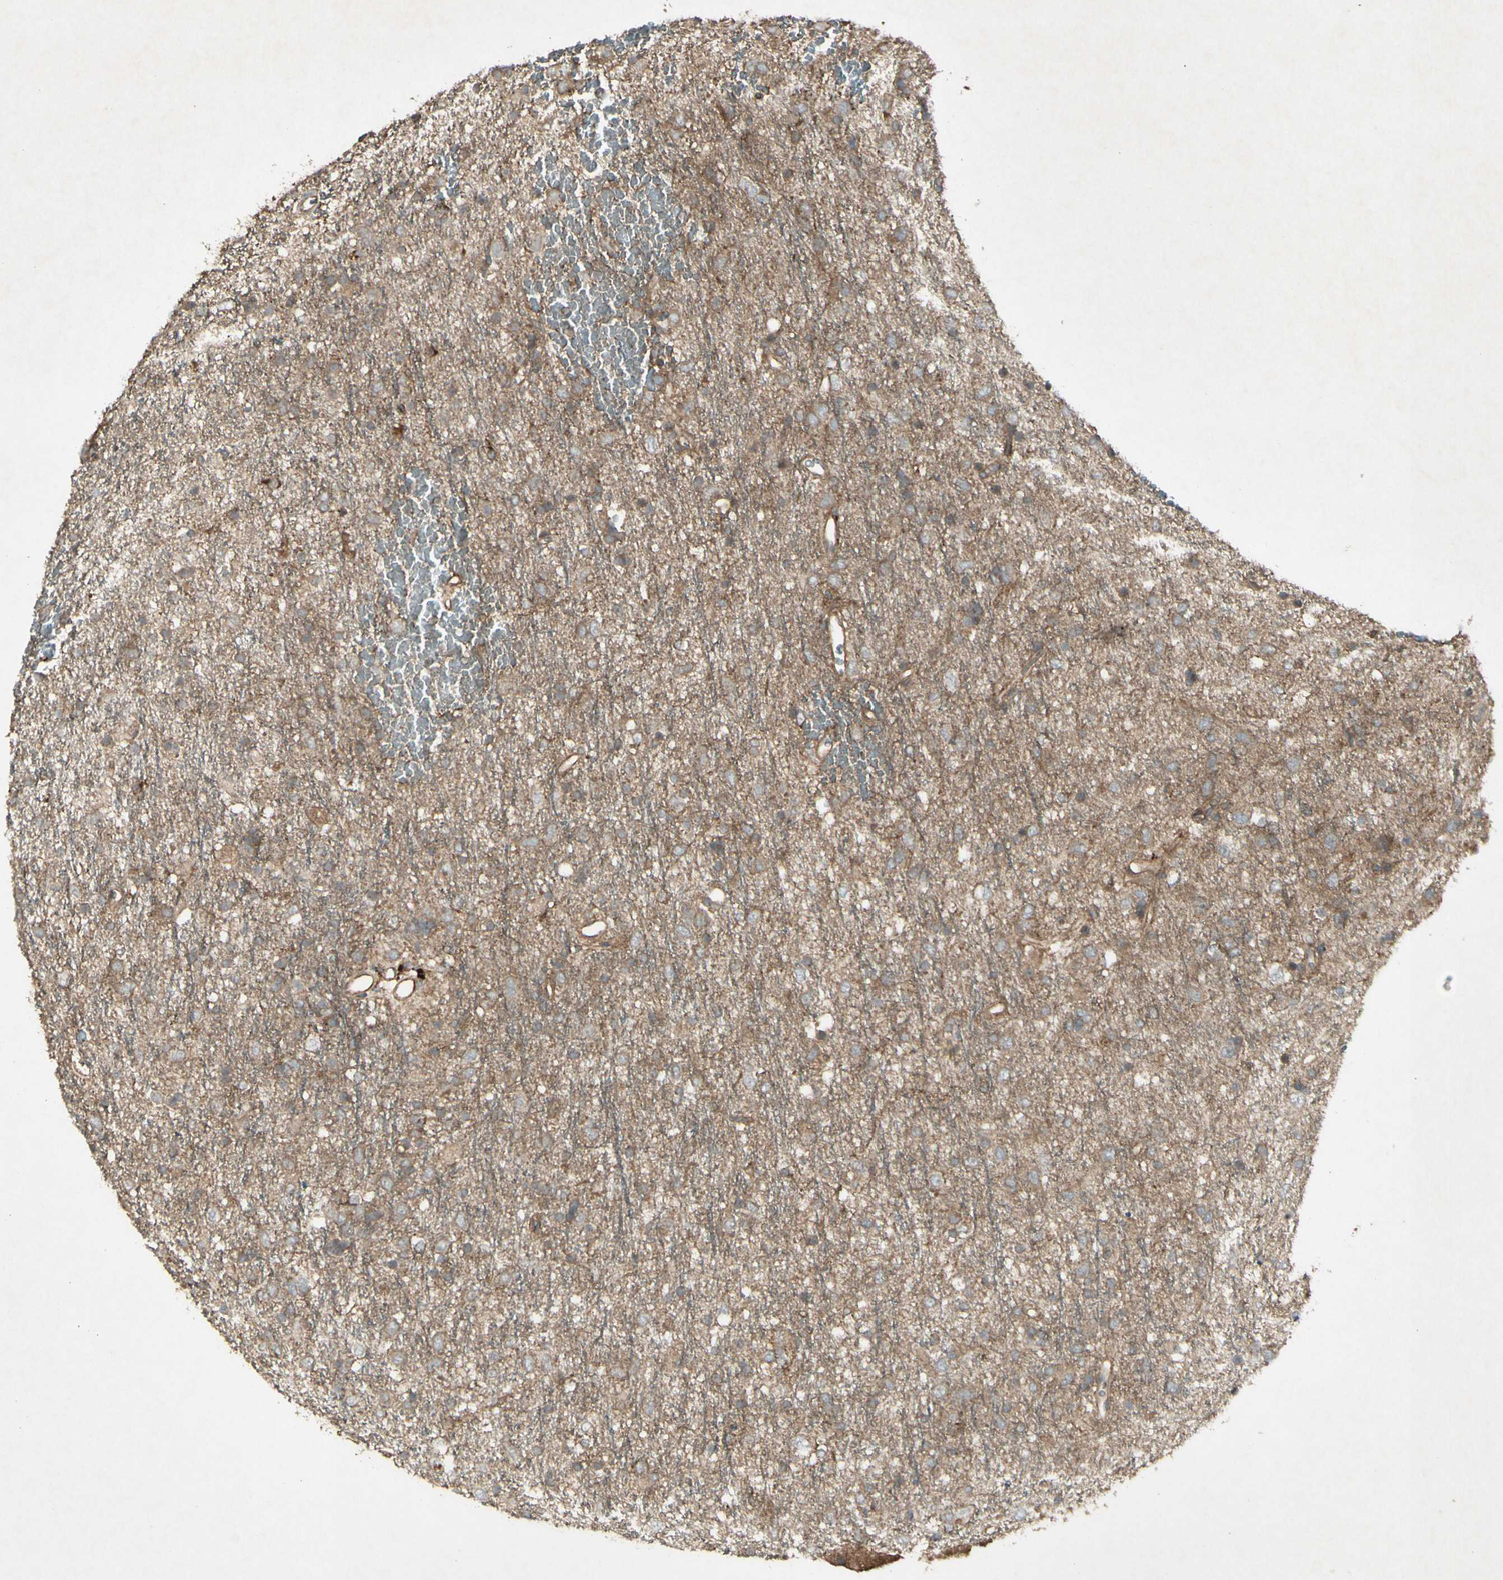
{"staining": {"intensity": "weak", "quantity": ">75%", "location": "cytoplasmic/membranous"}, "tissue": "glioma", "cell_type": "Tumor cells", "image_type": "cancer", "snomed": [{"axis": "morphology", "description": "Glioma, malignant, Low grade"}, {"axis": "topography", "description": "Brain"}], "caption": "Malignant glioma (low-grade) was stained to show a protein in brown. There is low levels of weak cytoplasmic/membranous expression in approximately >75% of tumor cells.", "gene": "JAG1", "patient": {"sex": "male", "age": 77}}